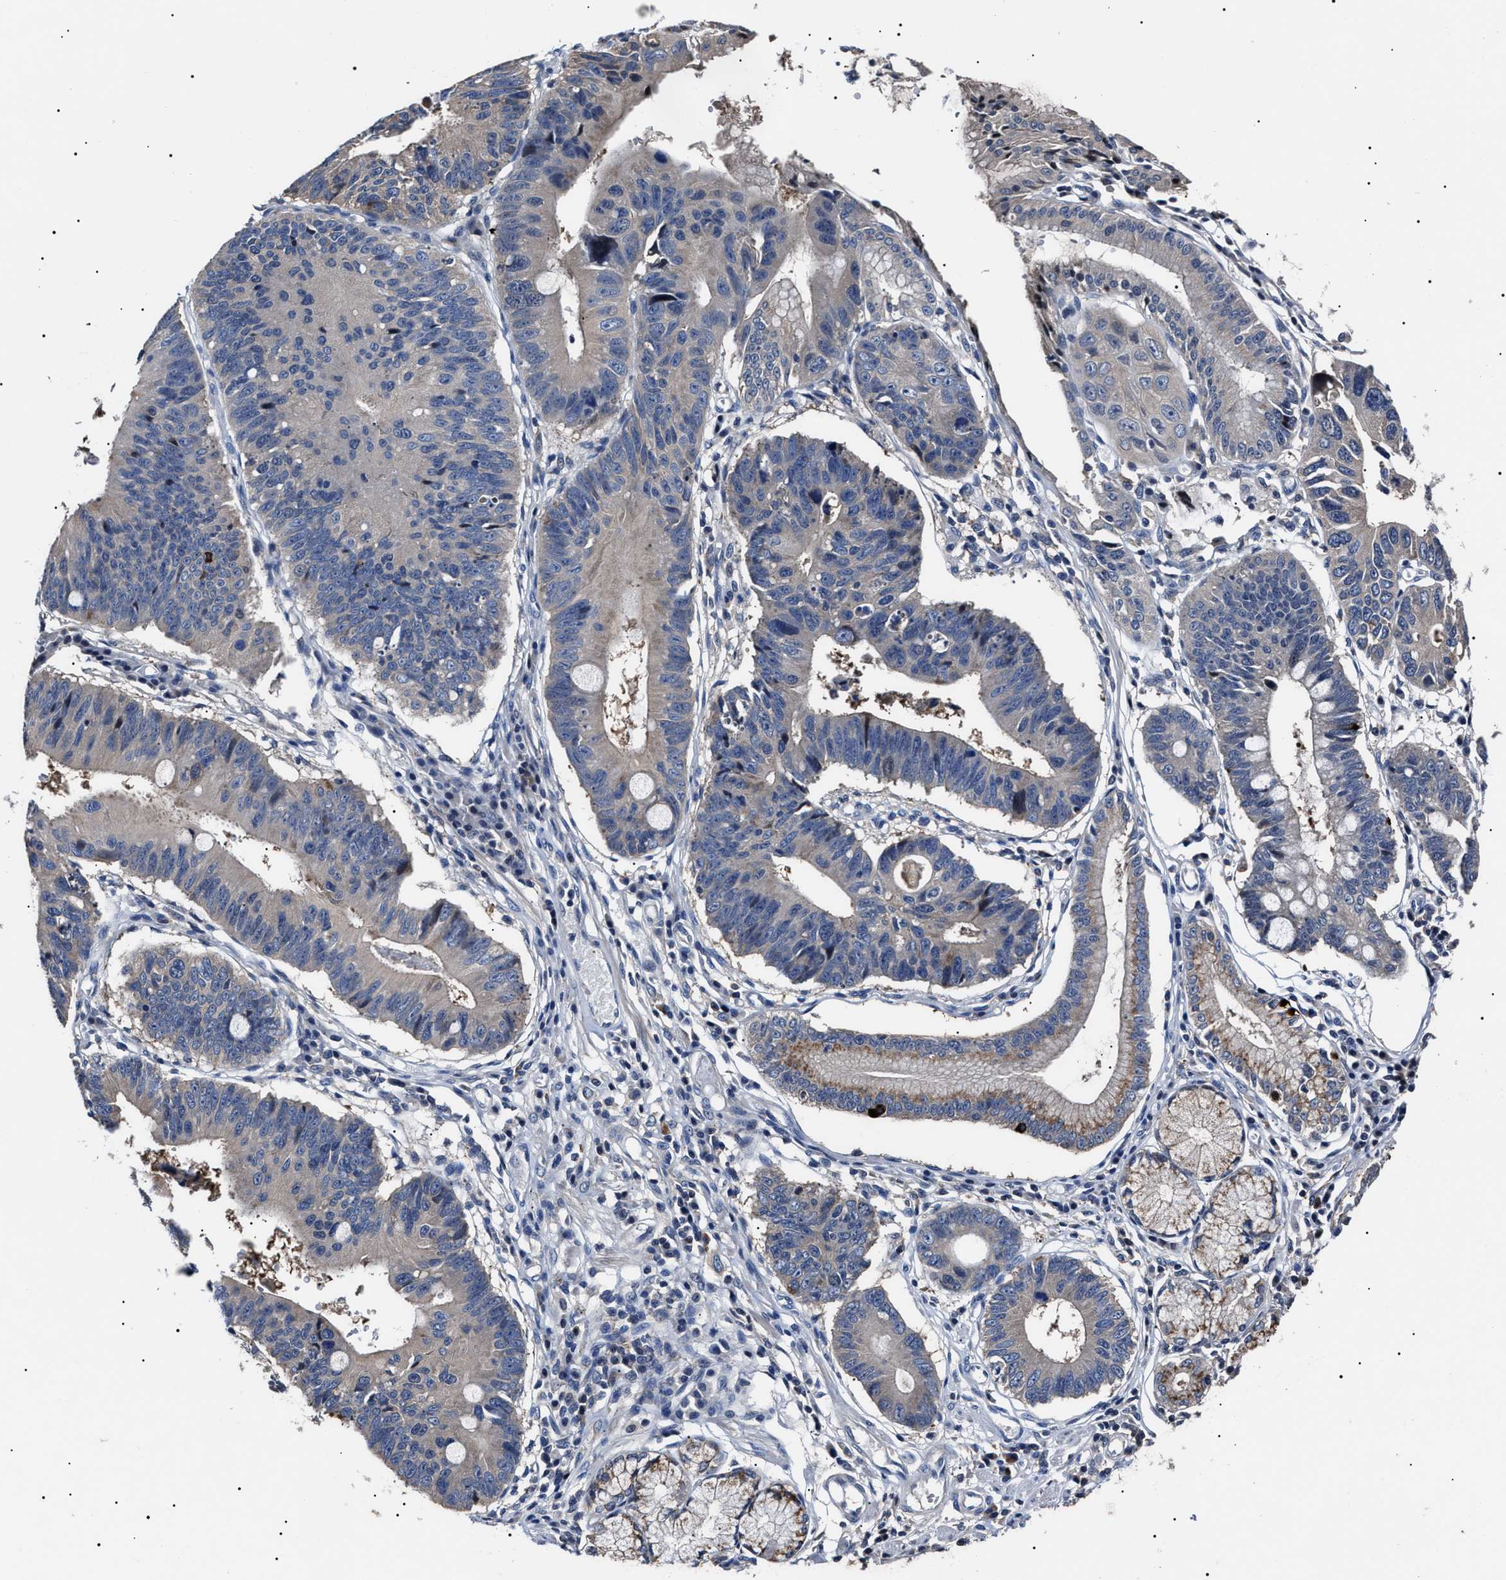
{"staining": {"intensity": "negative", "quantity": "none", "location": "none"}, "tissue": "stomach cancer", "cell_type": "Tumor cells", "image_type": "cancer", "snomed": [{"axis": "morphology", "description": "Adenocarcinoma, NOS"}, {"axis": "topography", "description": "Stomach"}], "caption": "High magnification brightfield microscopy of stomach adenocarcinoma stained with DAB (brown) and counterstained with hematoxylin (blue): tumor cells show no significant expression.", "gene": "IFT81", "patient": {"sex": "male", "age": 59}}